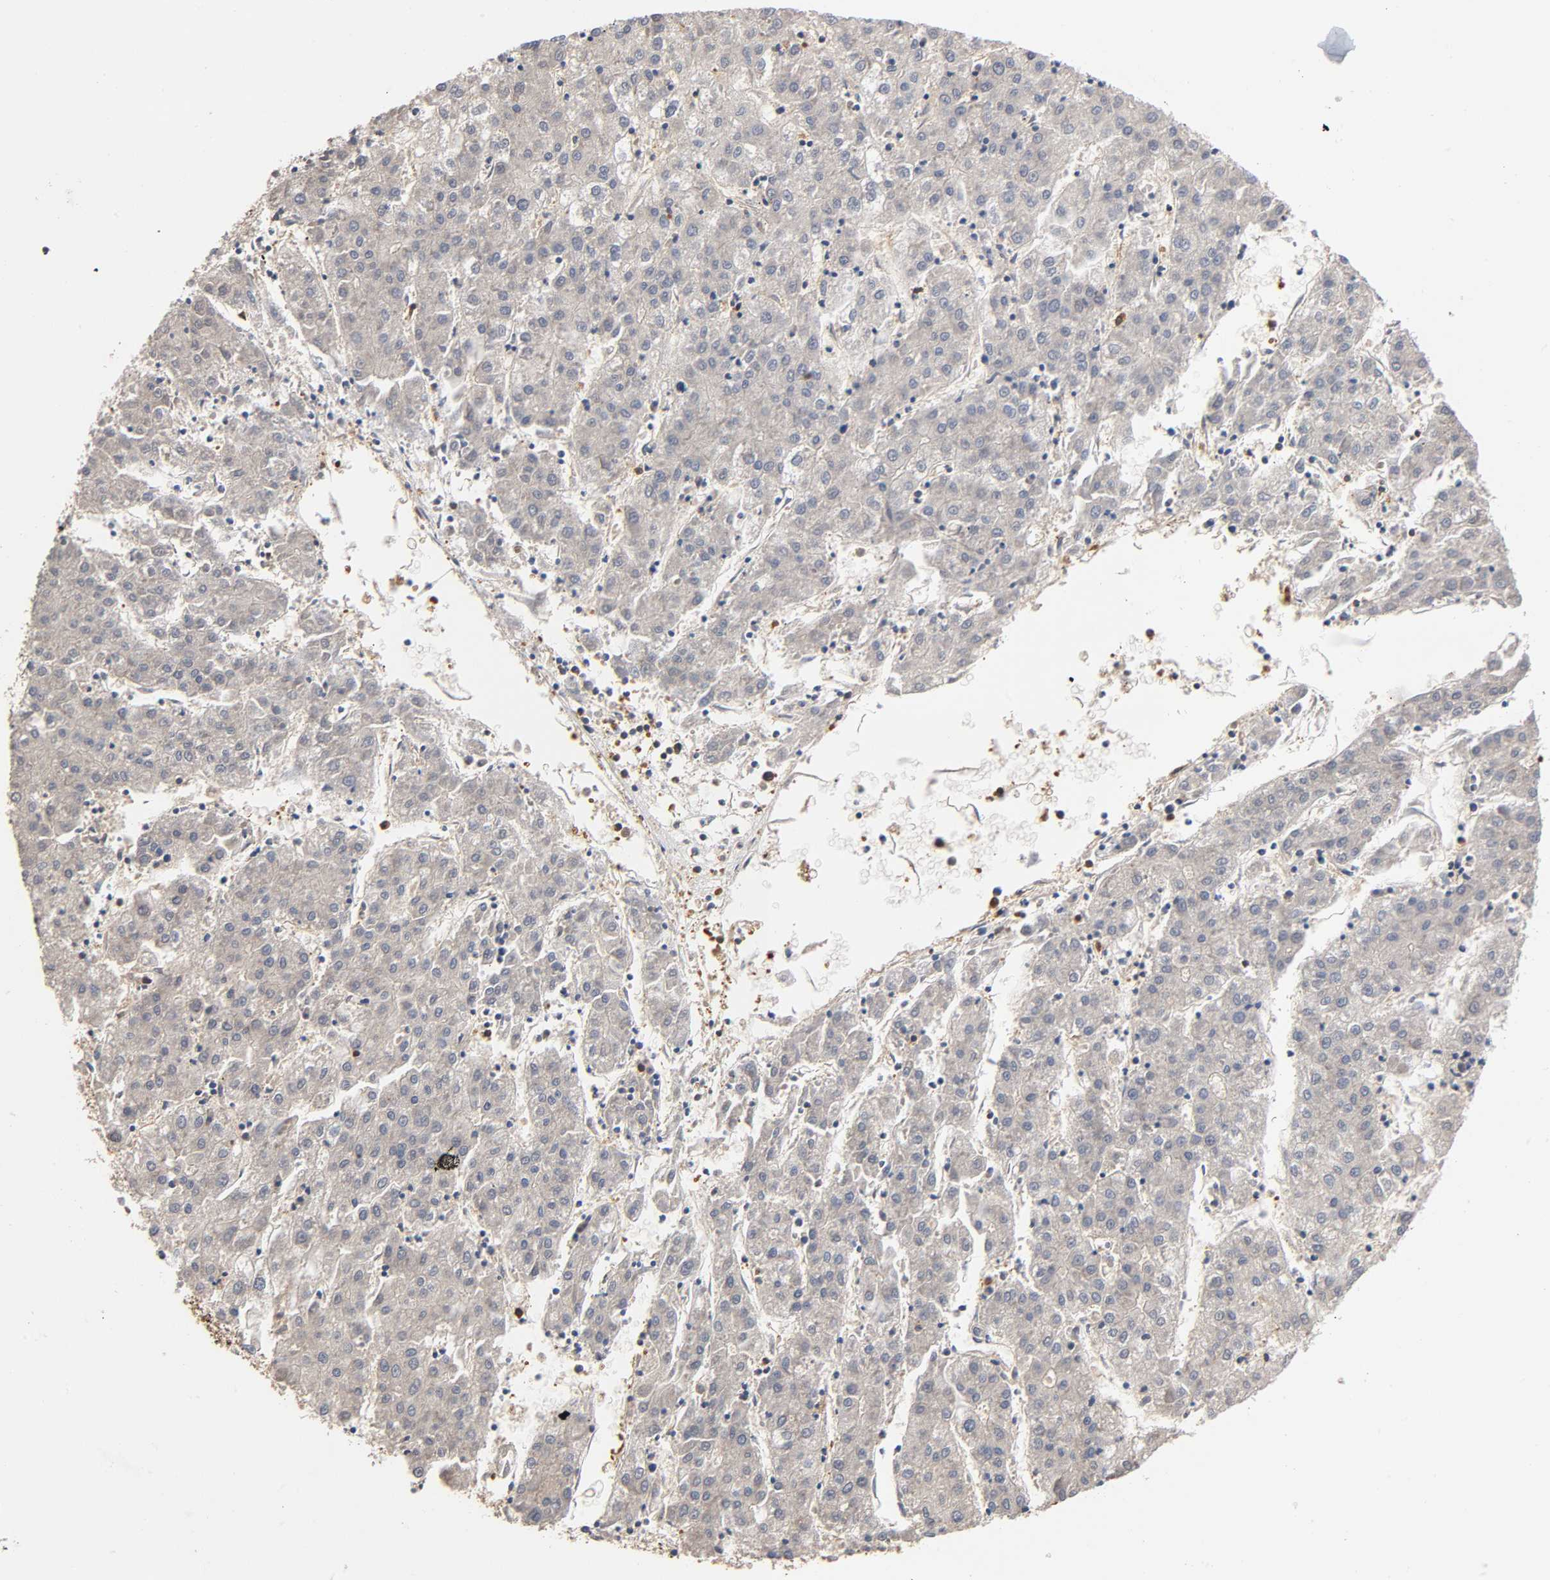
{"staining": {"intensity": "negative", "quantity": "none", "location": "none"}, "tissue": "liver cancer", "cell_type": "Tumor cells", "image_type": "cancer", "snomed": [{"axis": "morphology", "description": "Carcinoma, Hepatocellular, NOS"}, {"axis": "topography", "description": "Liver"}], "caption": "Tumor cells show no significant protein expression in hepatocellular carcinoma (liver).", "gene": "ALDOA", "patient": {"sex": "male", "age": 72}}